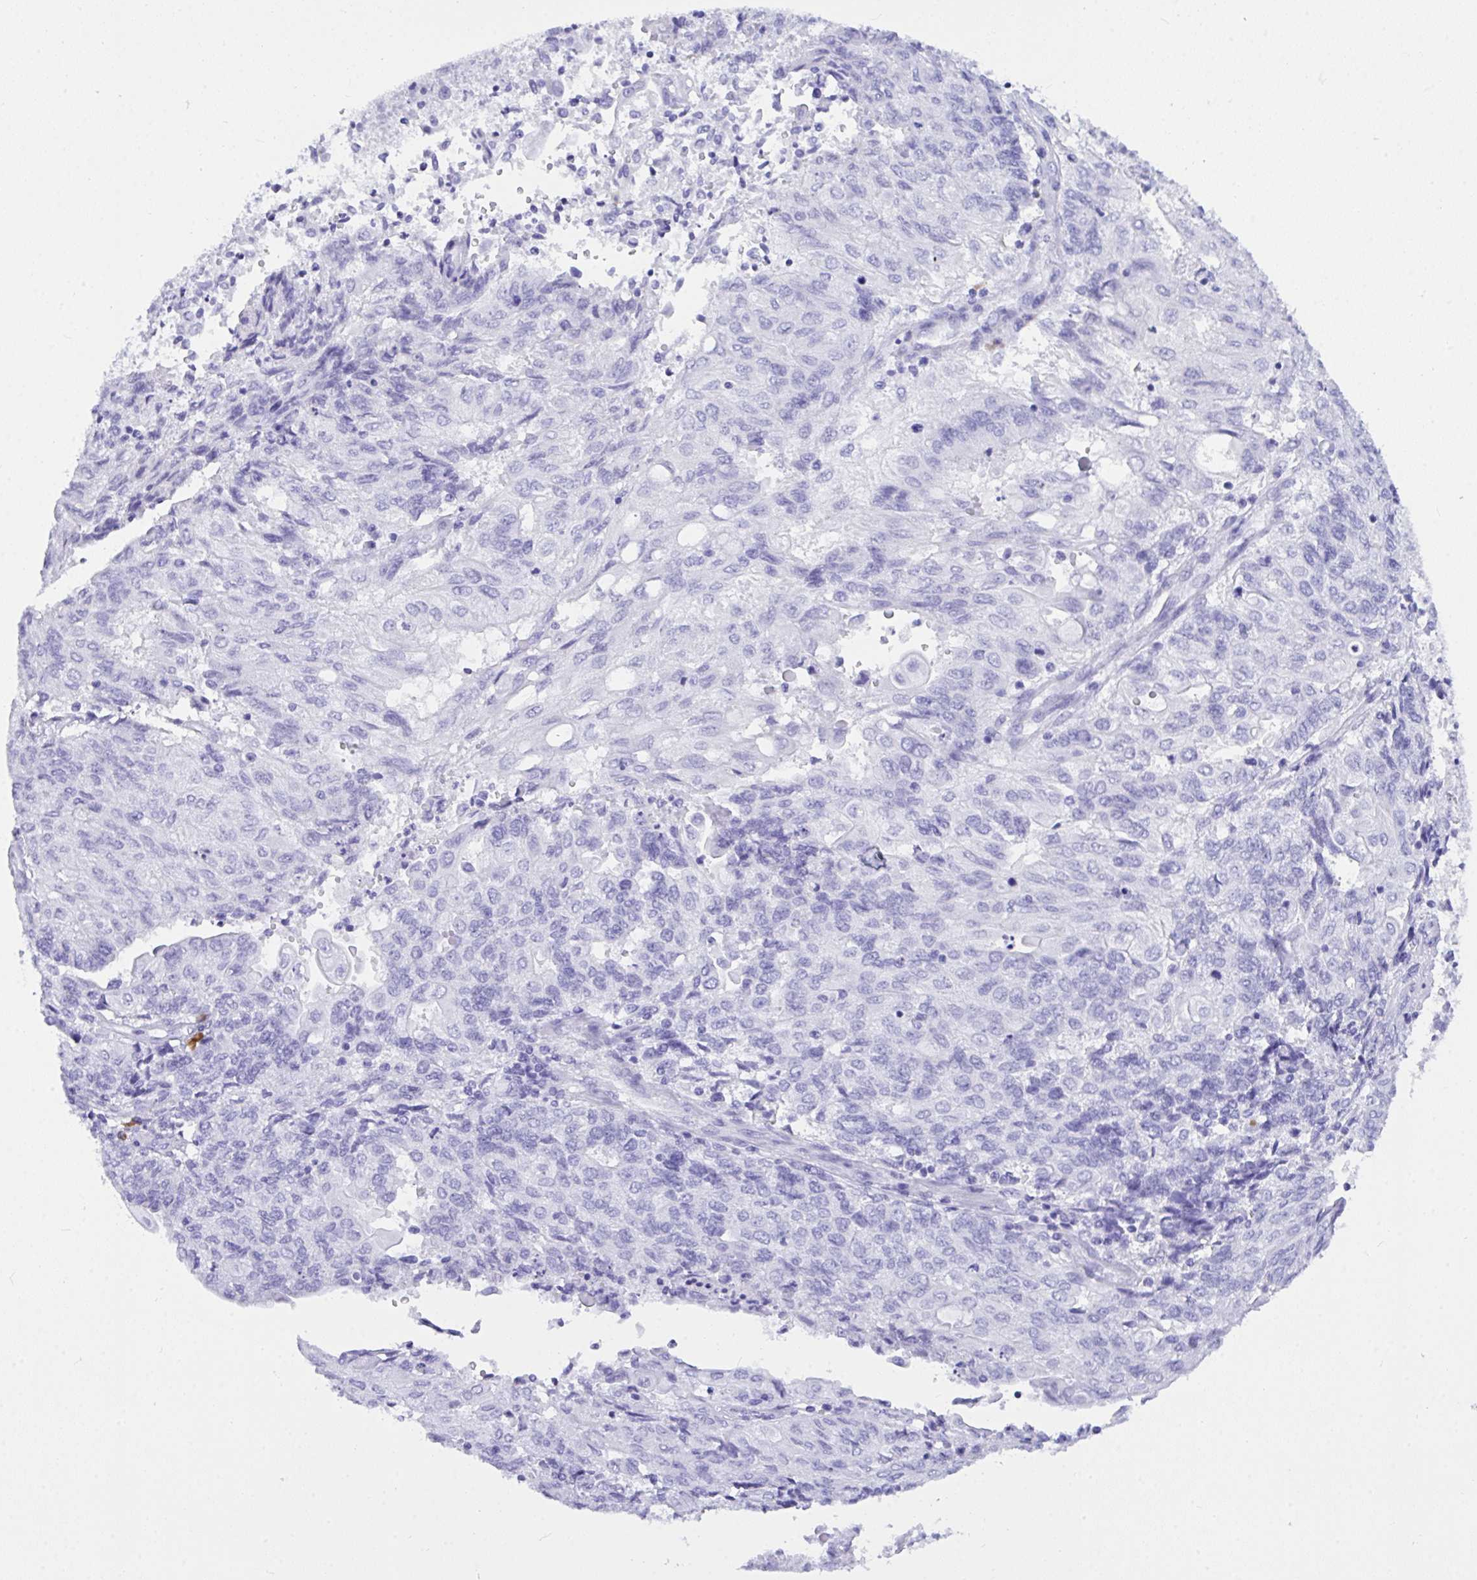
{"staining": {"intensity": "negative", "quantity": "none", "location": "none"}, "tissue": "endometrial cancer", "cell_type": "Tumor cells", "image_type": "cancer", "snomed": [{"axis": "morphology", "description": "Adenocarcinoma, NOS"}, {"axis": "topography", "description": "Endometrium"}], "caption": "Tumor cells are negative for brown protein staining in endometrial cancer (adenocarcinoma).", "gene": "BEST4", "patient": {"sex": "female", "age": 54}}